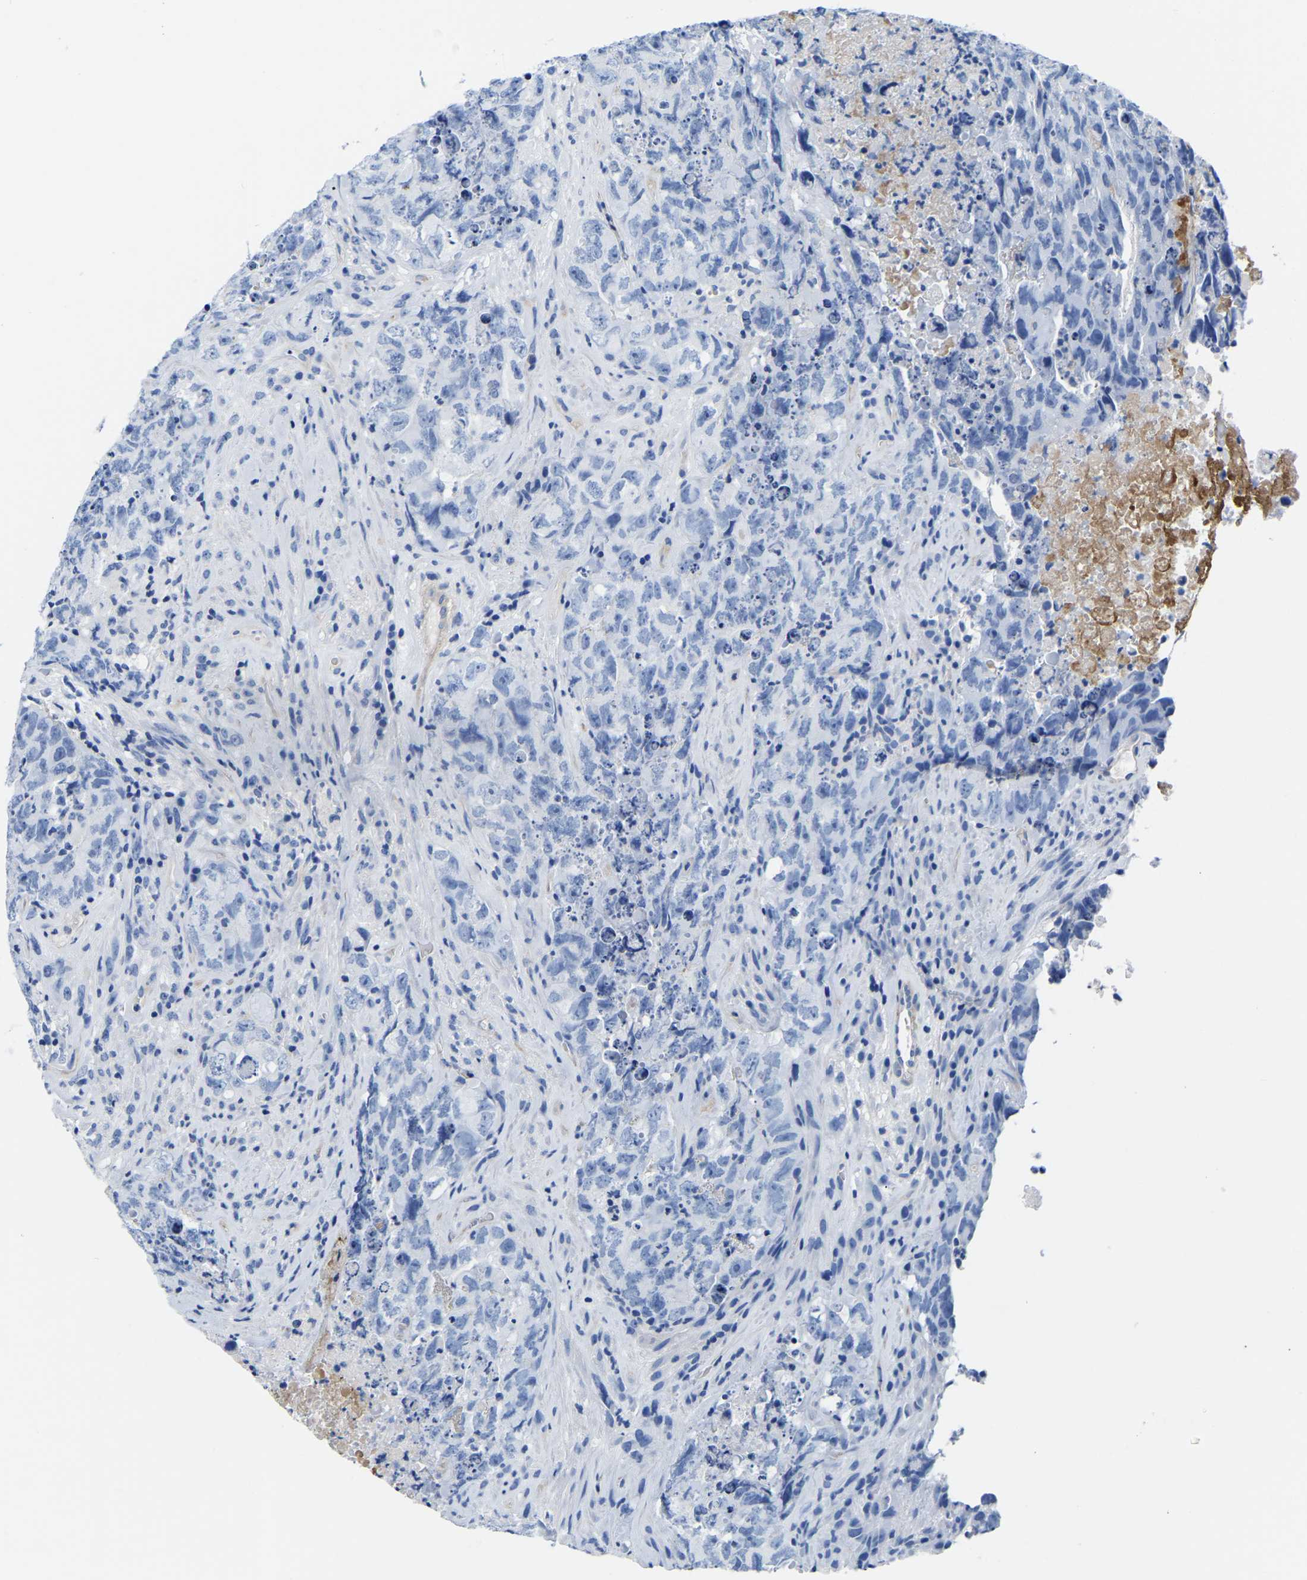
{"staining": {"intensity": "negative", "quantity": "none", "location": "none"}, "tissue": "testis cancer", "cell_type": "Tumor cells", "image_type": "cancer", "snomed": [{"axis": "morphology", "description": "Carcinoma, Embryonal, NOS"}, {"axis": "topography", "description": "Testis"}], "caption": "Immunohistochemical staining of testis cancer exhibits no significant positivity in tumor cells.", "gene": "UPK3A", "patient": {"sex": "male", "age": 32}}